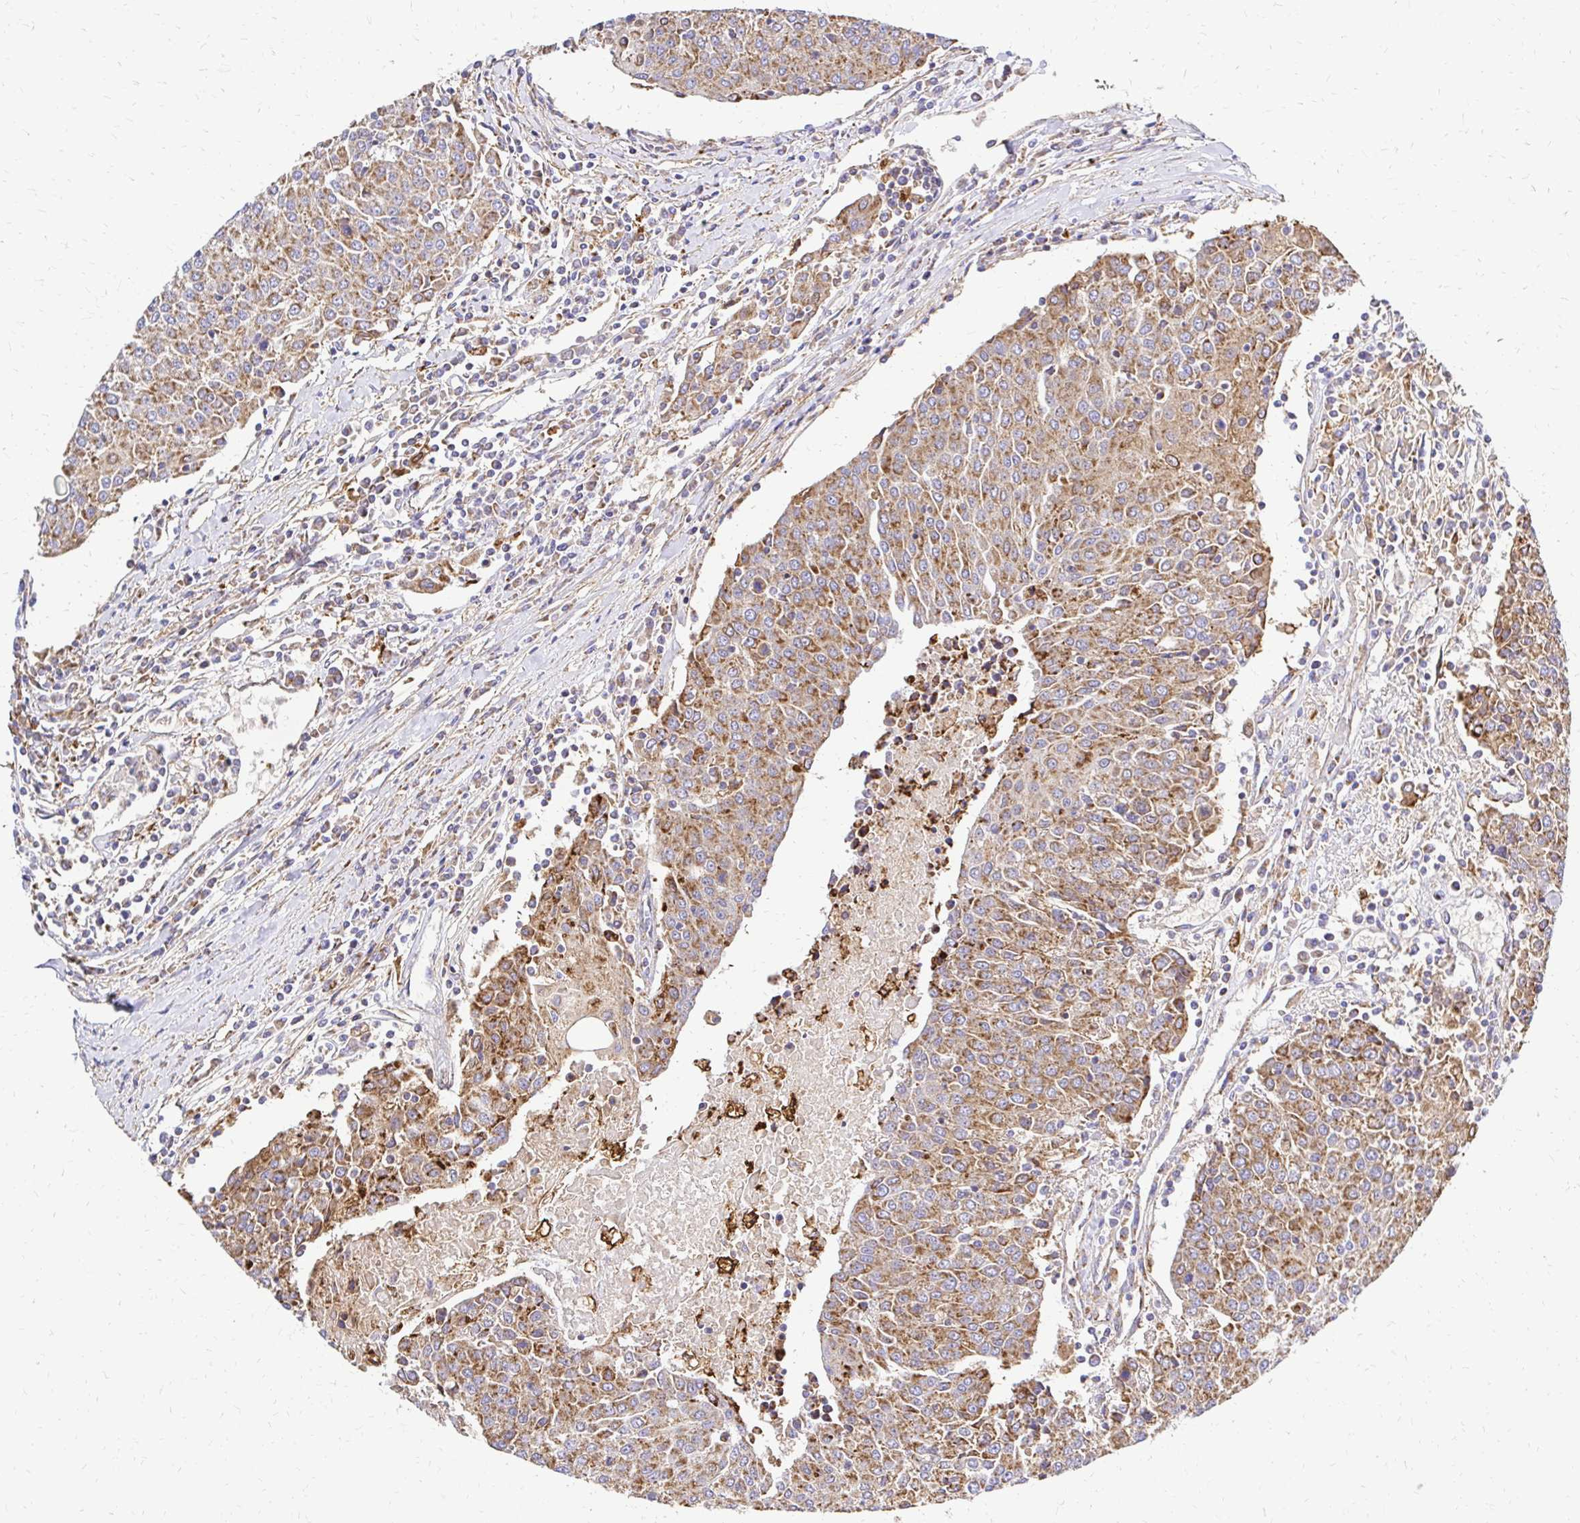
{"staining": {"intensity": "moderate", "quantity": ">75%", "location": "cytoplasmic/membranous"}, "tissue": "urothelial cancer", "cell_type": "Tumor cells", "image_type": "cancer", "snomed": [{"axis": "morphology", "description": "Urothelial carcinoma, High grade"}, {"axis": "topography", "description": "Urinary bladder"}], "caption": "A high-resolution image shows immunohistochemistry staining of urothelial carcinoma (high-grade), which exhibits moderate cytoplasmic/membranous positivity in about >75% of tumor cells.", "gene": "MRPL13", "patient": {"sex": "female", "age": 85}}